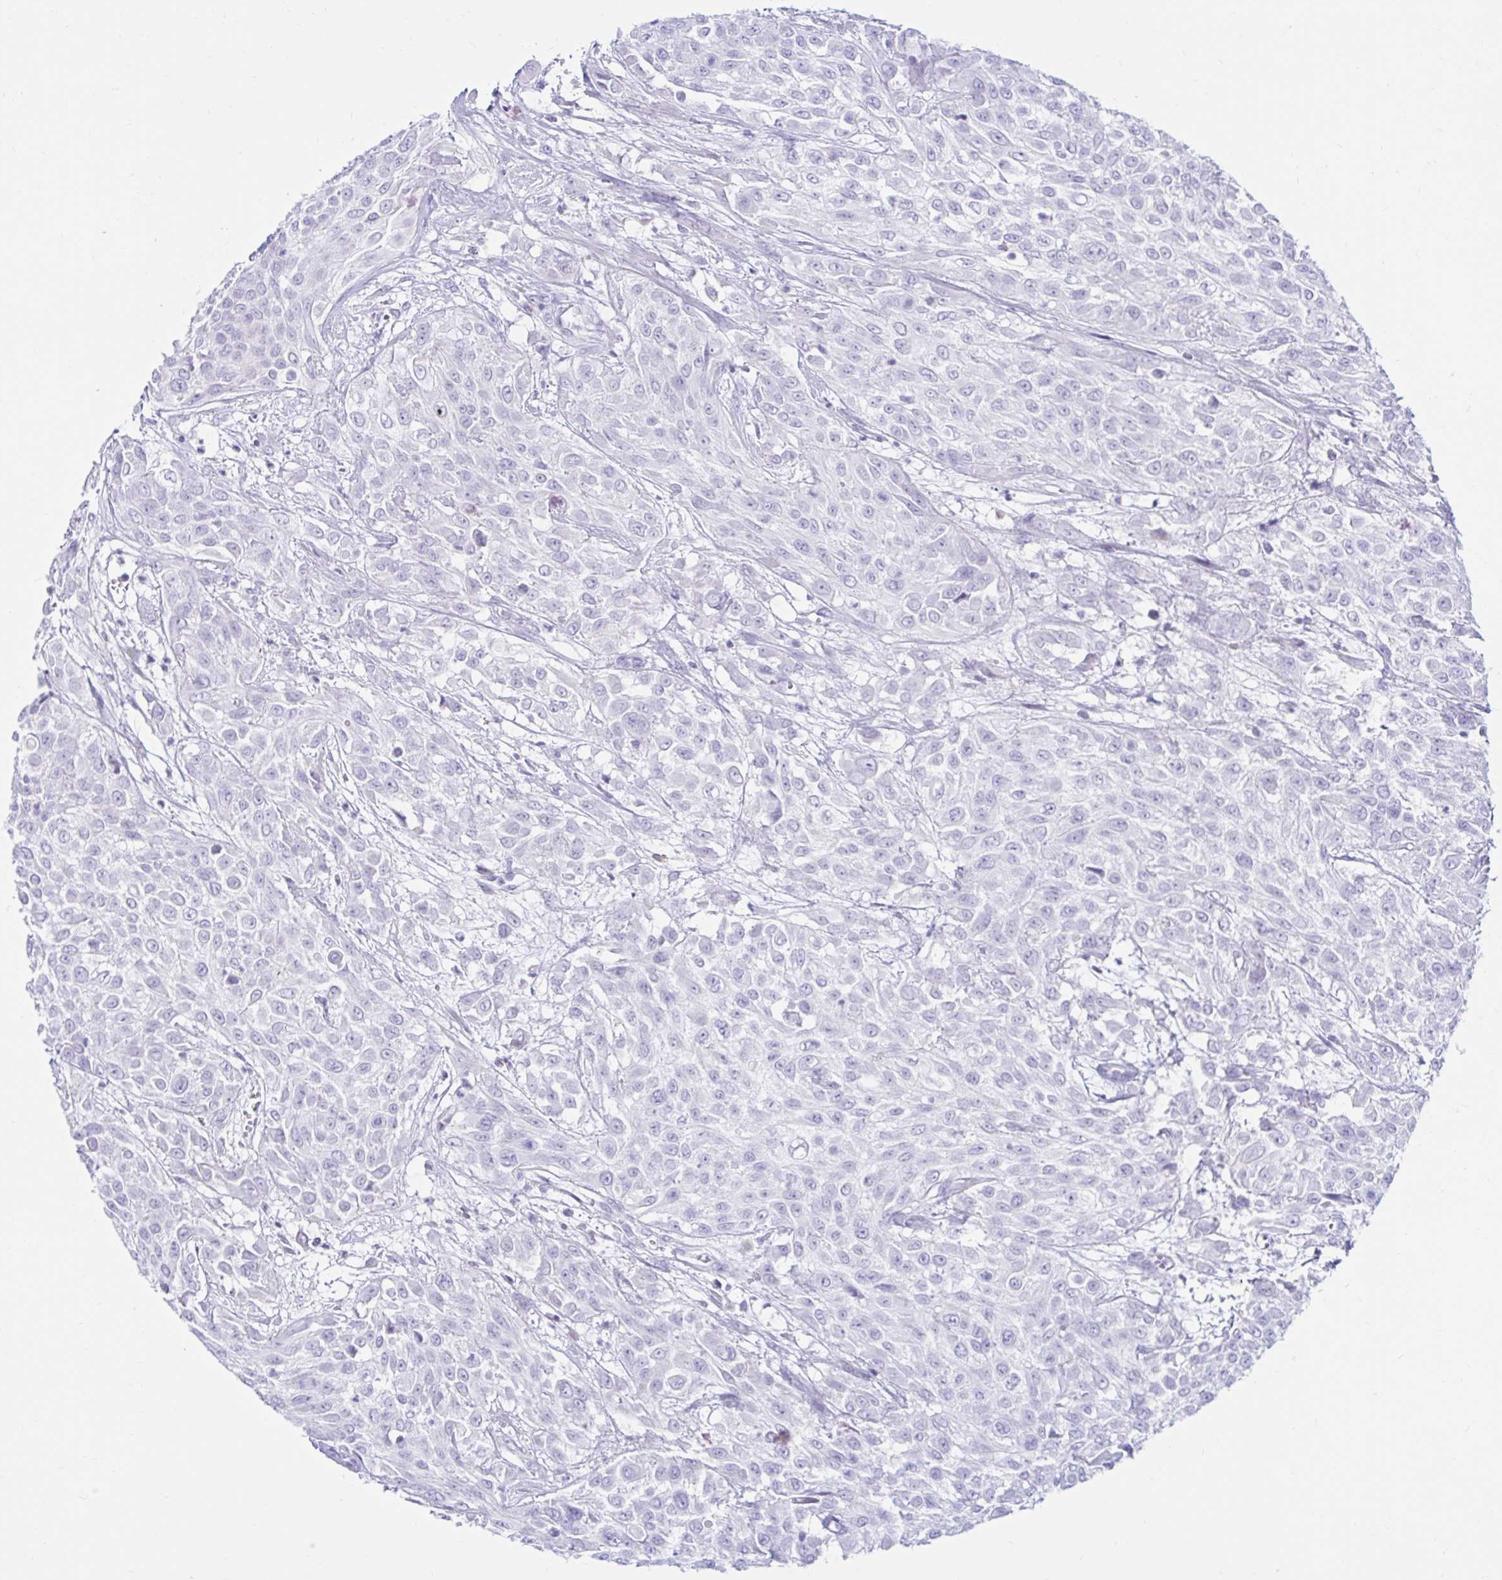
{"staining": {"intensity": "negative", "quantity": "none", "location": "none"}, "tissue": "urothelial cancer", "cell_type": "Tumor cells", "image_type": "cancer", "snomed": [{"axis": "morphology", "description": "Urothelial carcinoma, High grade"}, {"axis": "topography", "description": "Urinary bladder"}], "caption": "Tumor cells show no significant protein expression in urothelial cancer. The staining is performed using DAB (3,3'-diaminobenzidine) brown chromogen with nuclei counter-stained in using hematoxylin.", "gene": "BEST1", "patient": {"sex": "male", "age": 57}}